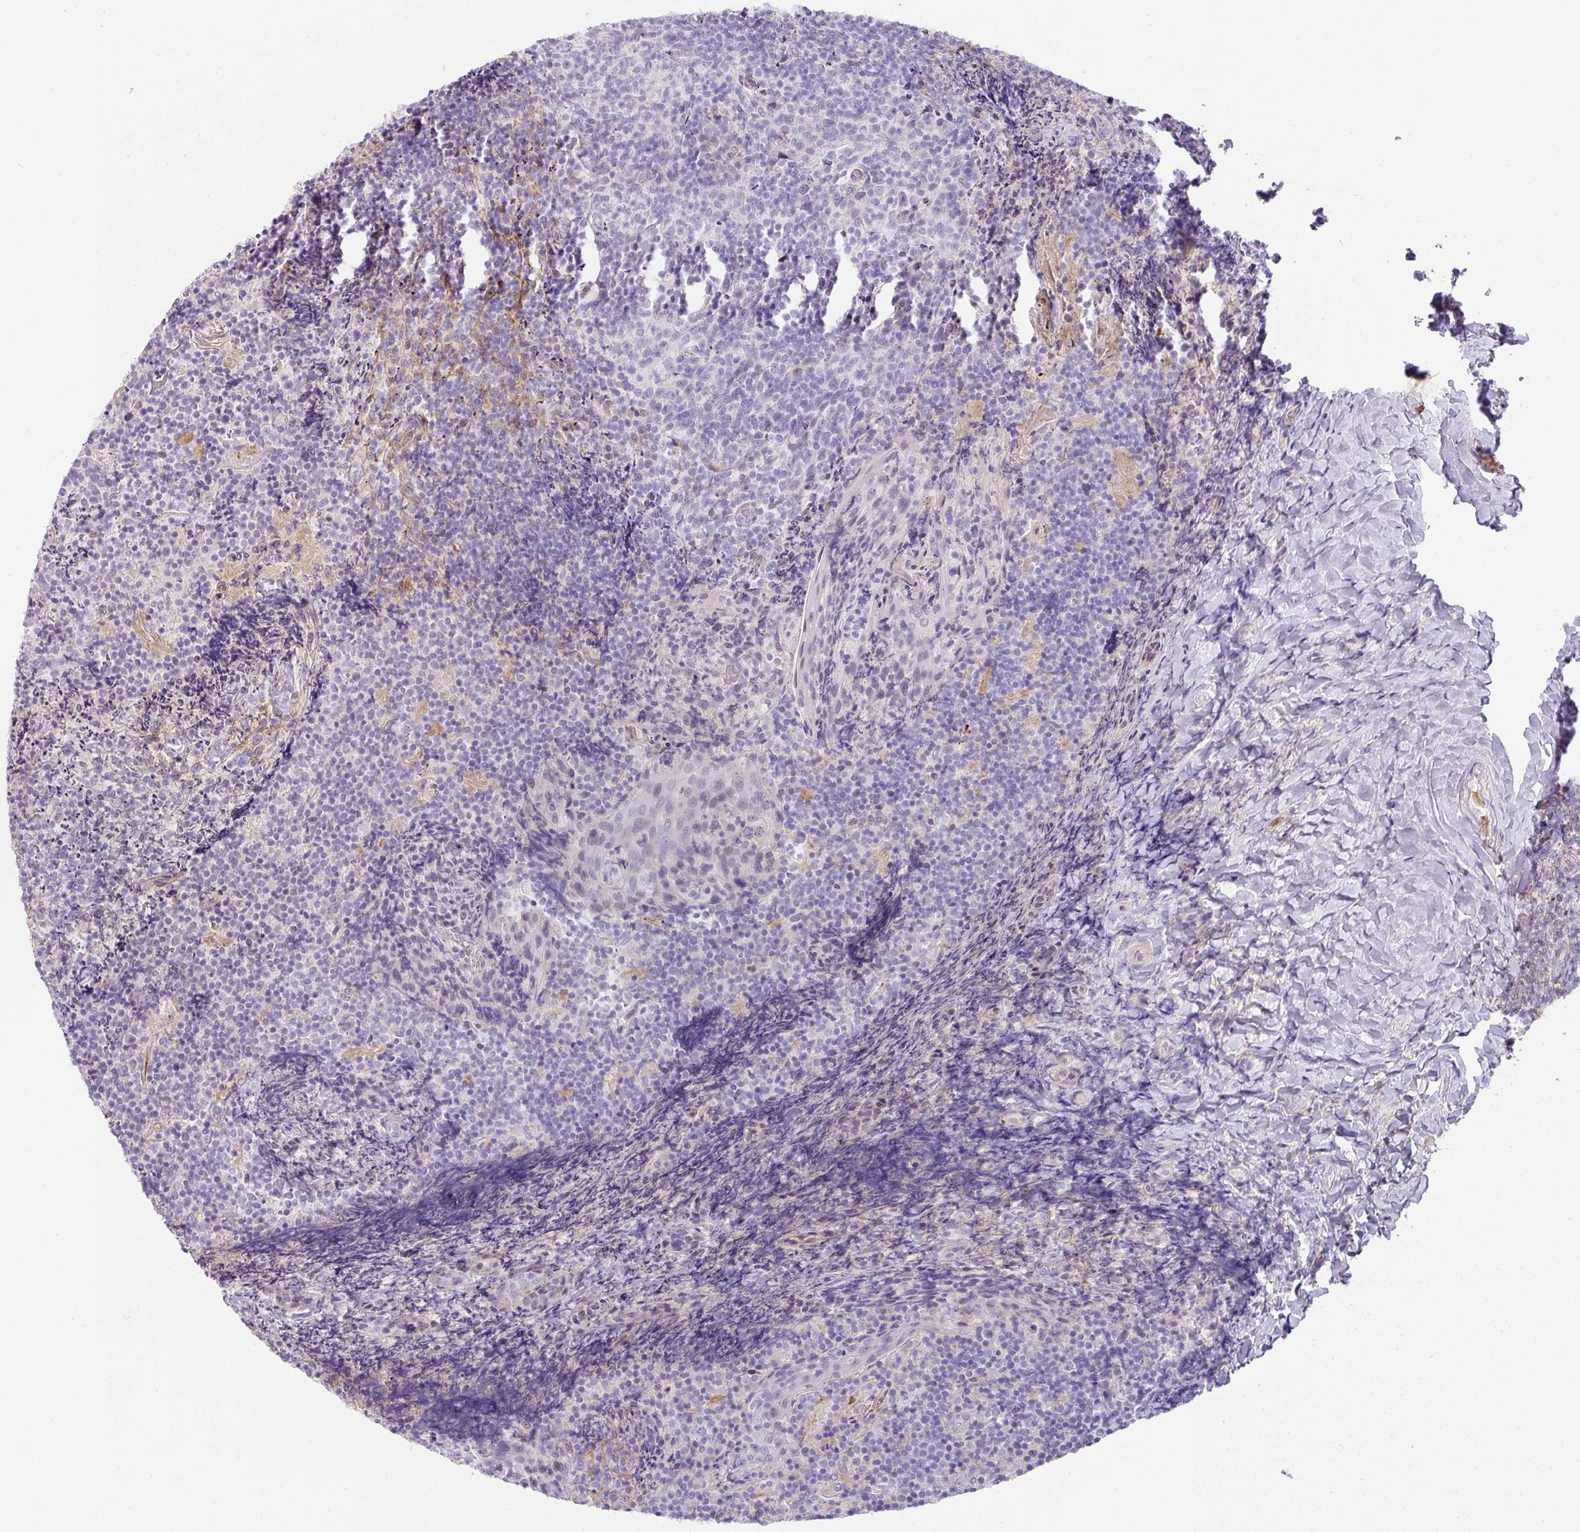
{"staining": {"intensity": "negative", "quantity": "none", "location": "none"}, "tissue": "tonsil", "cell_type": "Germinal center cells", "image_type": "normal", "snomed": [{"axis": "morphology", "description": "Normal tissue, NOS"}, {"axis": "topography", "description": "Tonsil"}], "caption": "Germinal center cells show no significant protein positivity in benign tonsil. (Brightfield microscopy of DAB immunohistochemistry (IHC) at high magnification).", "gene": "OR52N1", "patient": {"sex": "female", "age": 10}}